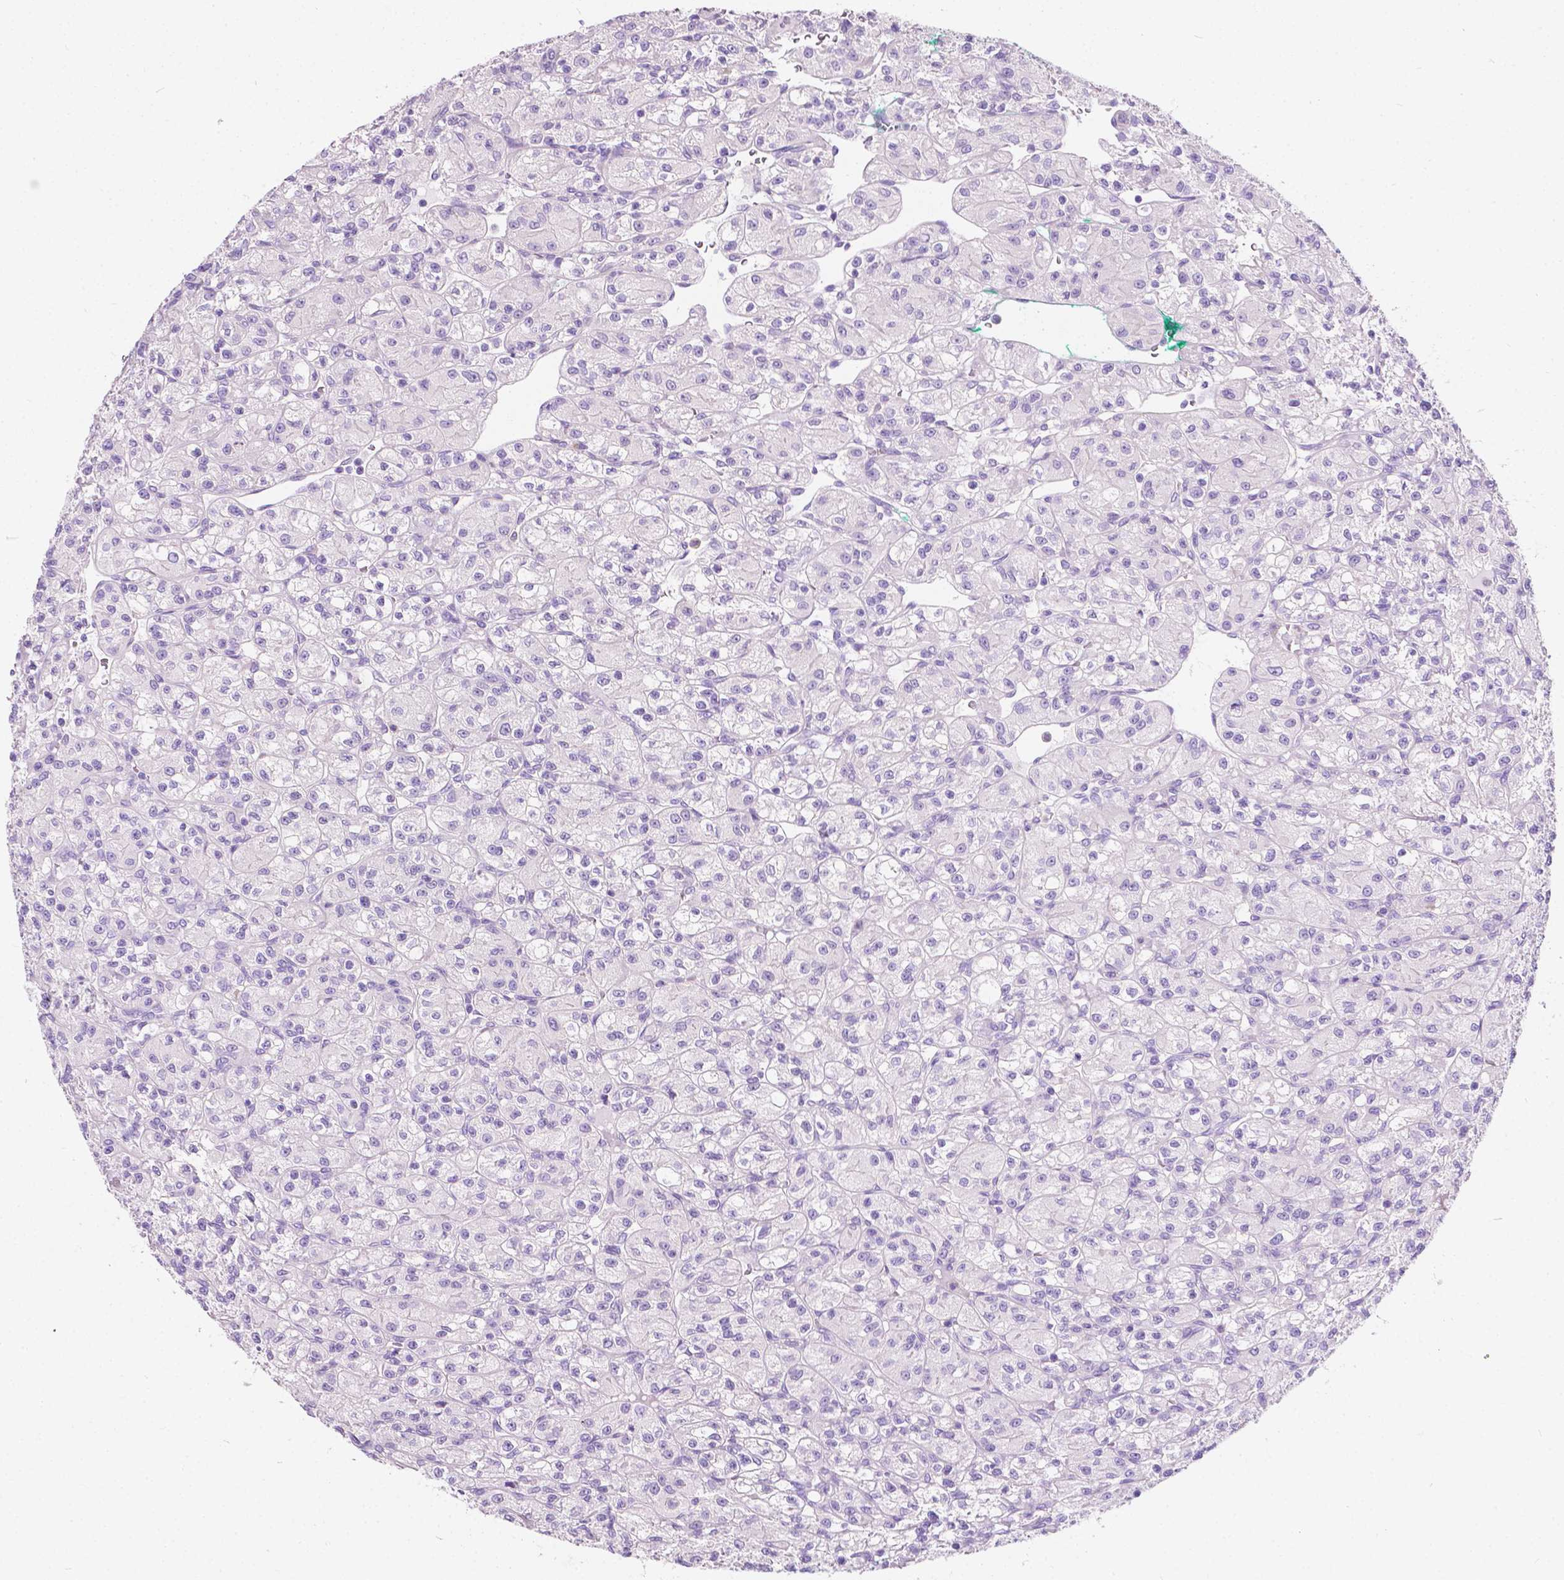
{"staining": {"intensity": "negative", "quantity": "none", "location": "none"}, "tissue": "renal cancer", "cell_type": "Tumor cells", "image_type": "cancer", "snomed": [{"axis": "morphology", "description": "Adenocarcinoma, NOS"}, {"axis": "topography", "description": "Kidney"}], "caption": "Human renal adenocarcinoma stained for a protein using immunohistochemistry reveals no expression in tumor cells.", "gene": "GNAO1", "patient": {"sex": "female", "age": 70}}